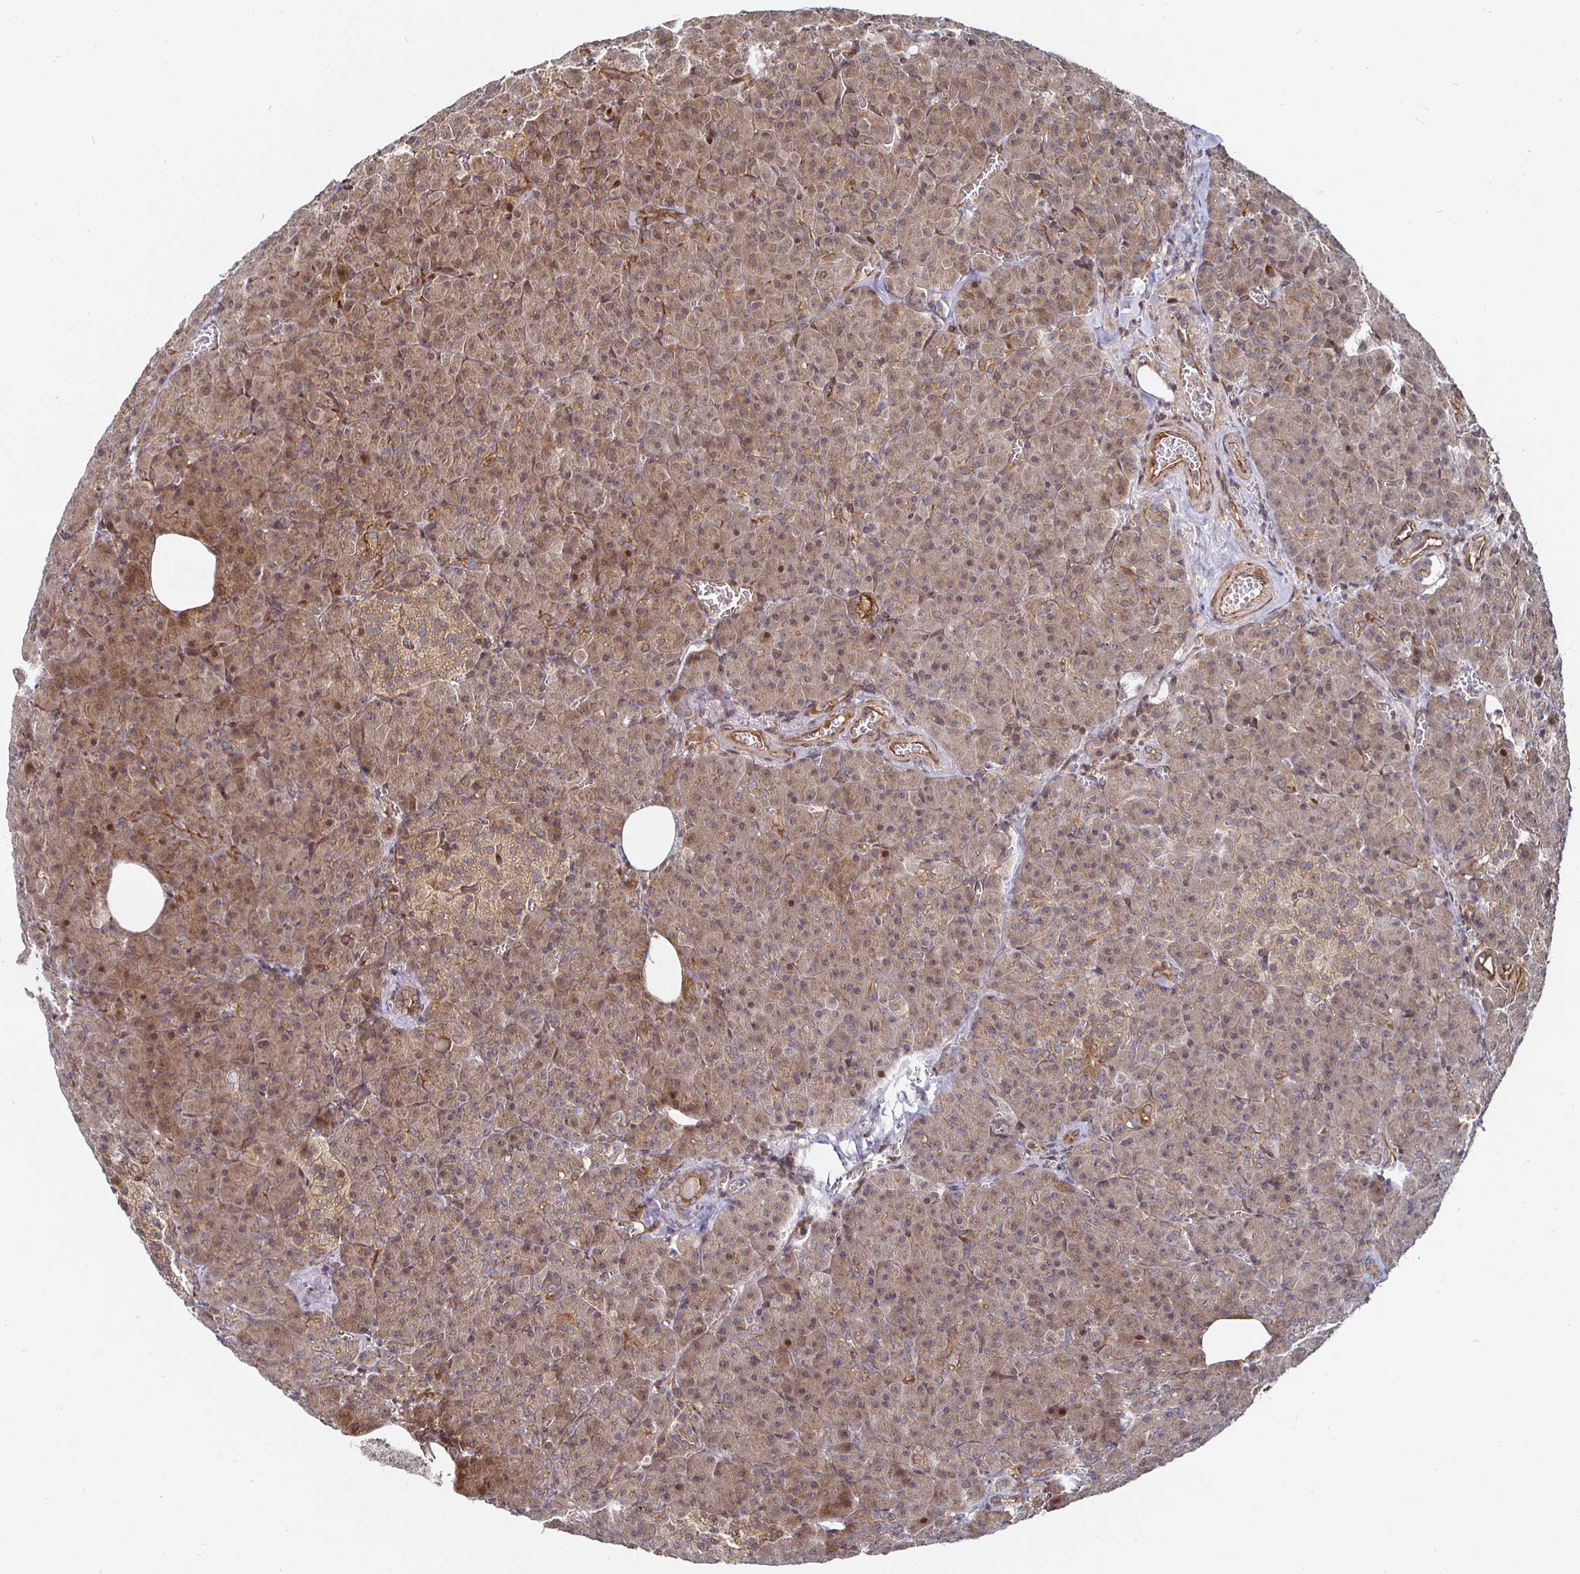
{"staining": {"intensity": "moderate", "quantity": "25%-75%", "location": "cytoplasmic/membranous"}, "tissue": "pancreas", "cell_type": "Exocrine glandular cells", "image_type": "normal", "snomed": [{"axis": "morphology", "description": "Normal tissue, NOS"}, {"axis": "topography", "description": "Pancreas"}], "caption": "An immunohistochemistry histopathology image of normal tissue is shown. Protein staining in brown labels moderate cytoplasmic/membranous positivity in pancreas within exocrine glandular cells.", "gene": "TBKBP1", "patient": {"sex": "female", "age": 74}}